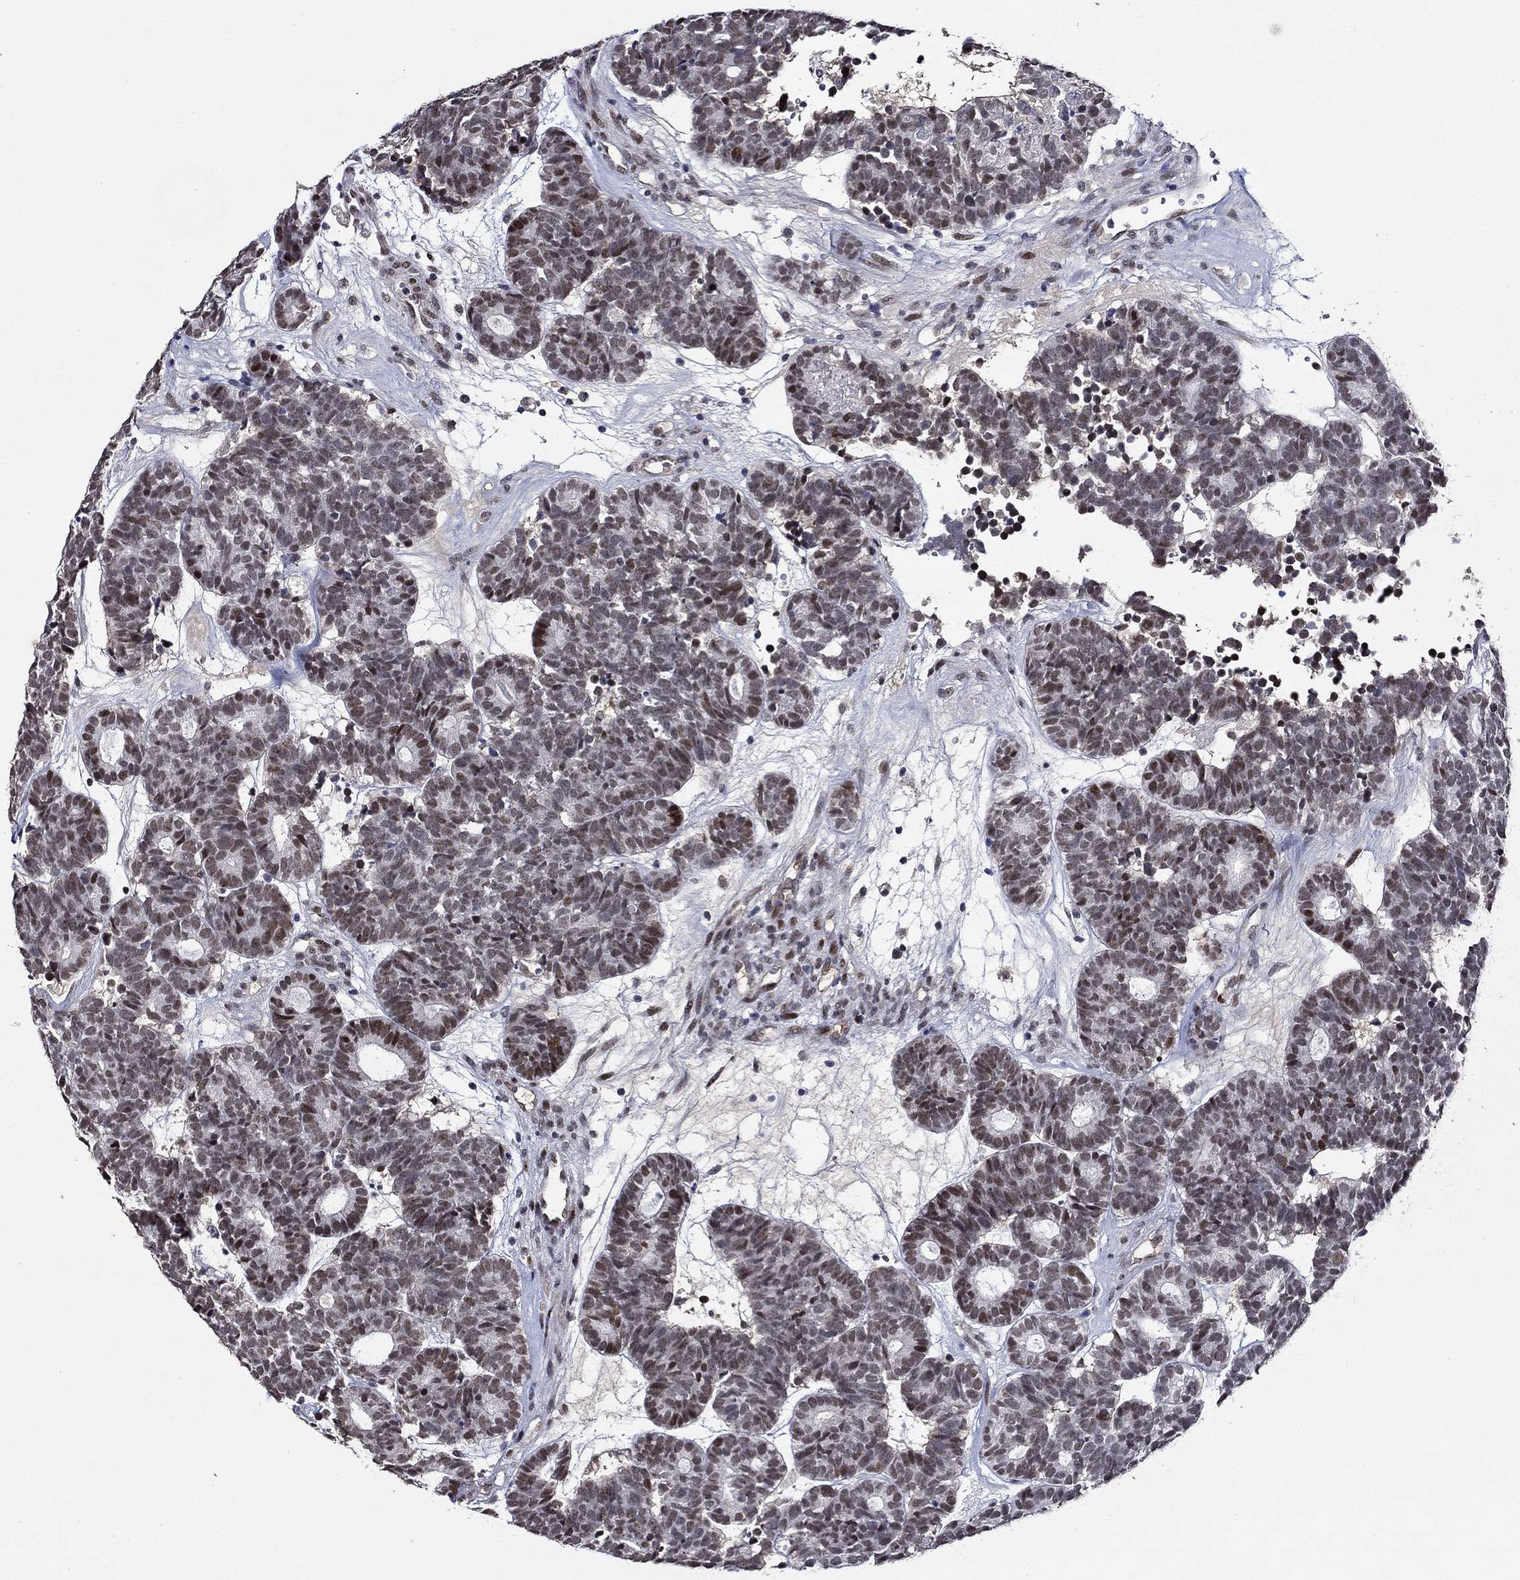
{"staining": {"intensity": "moderate", "quantity": ">75%", "location": "nuclear"}, "tissue": "head and neck cancer", "cell_type": "Tumor cells", "image_type": "cancer", "snomed": [{"axis": "morphology", "description": "Adenocarcinoma, NOS"}, {"axis": "topography", "description": "Head-Neck"}], "caption": "Moderate nuclear protein positivity is identified in approximately >75% of tumor cells in head and neck cancer (adenocarcinoma).", "gene": "GATA2", "patient": {"sex": "female", "age": 81}}